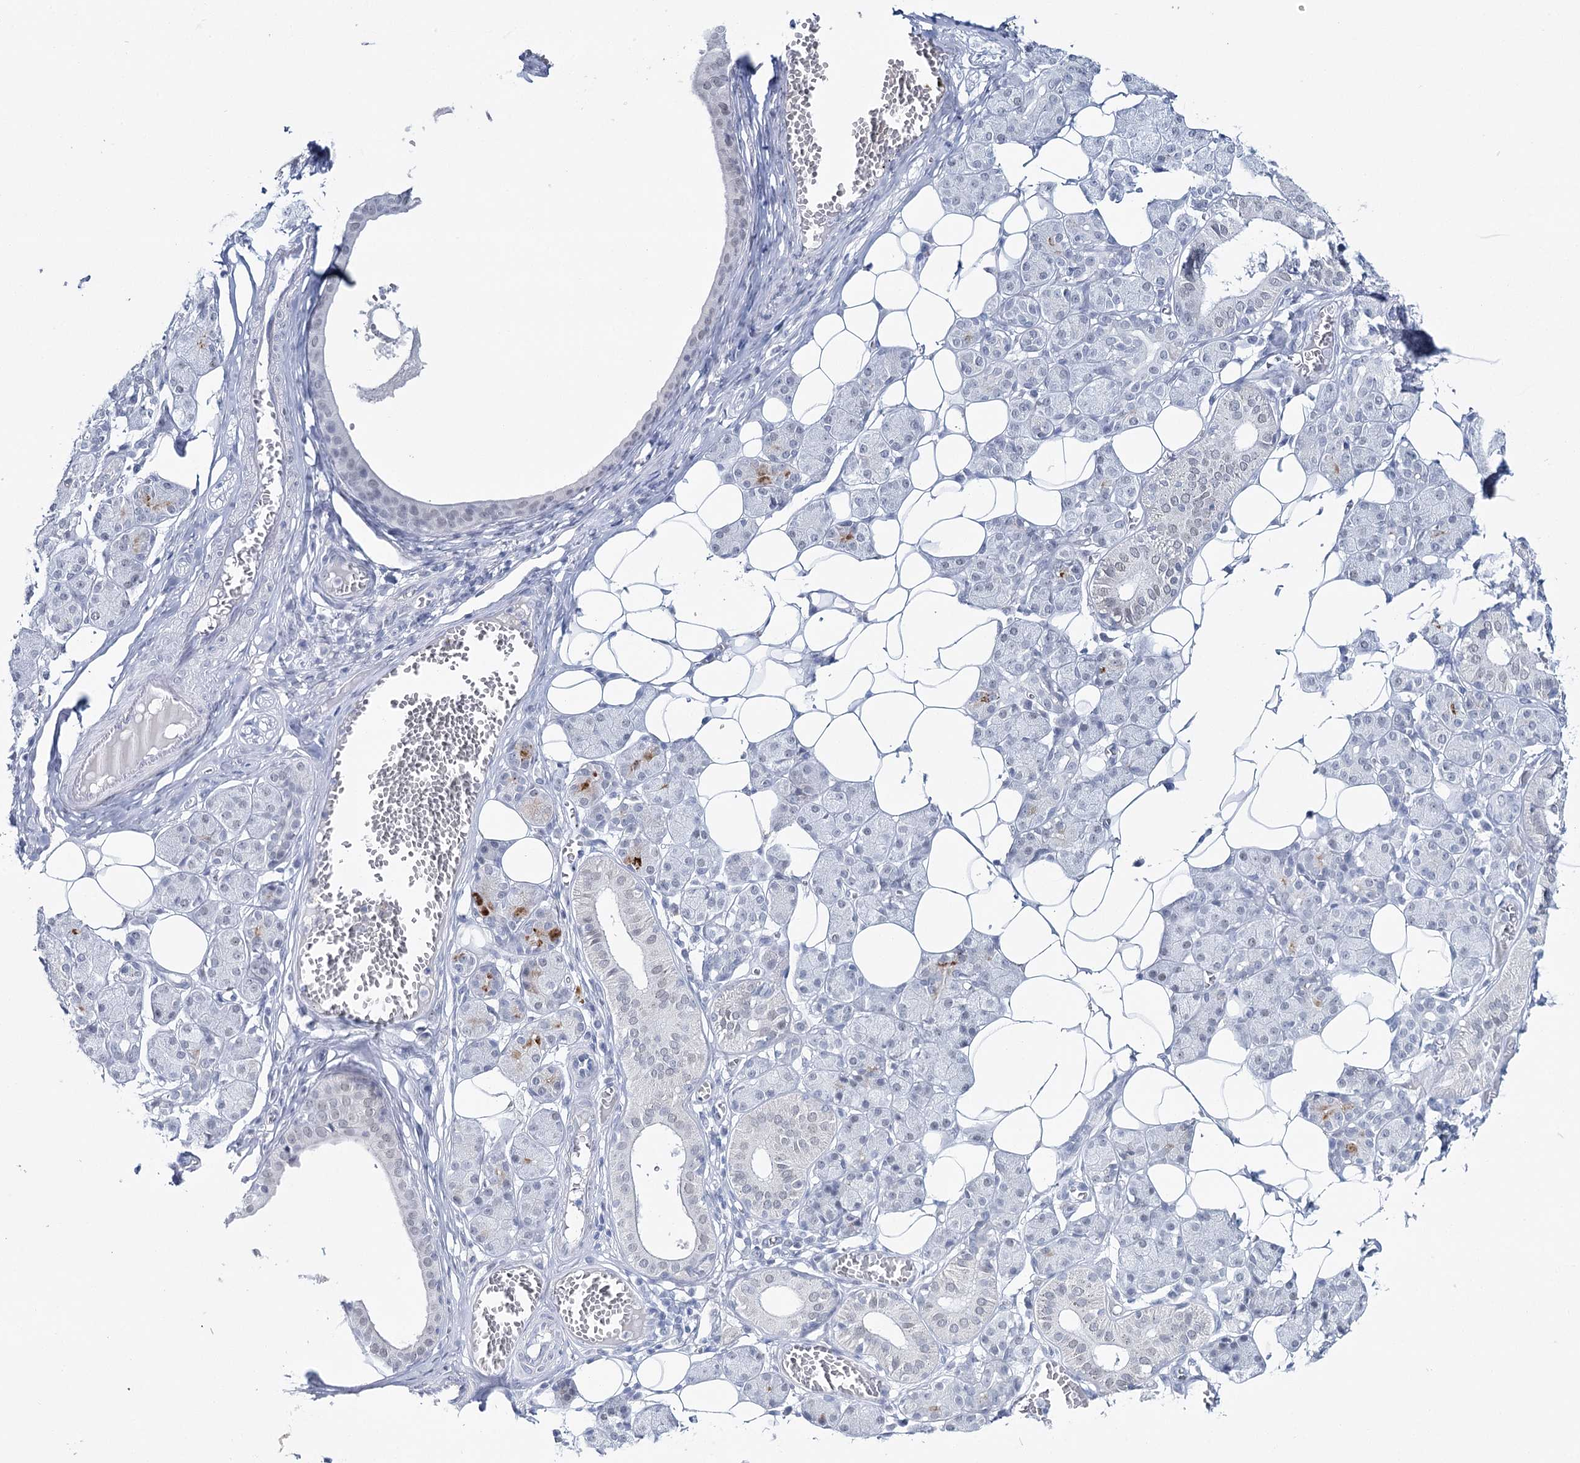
{"staining": {"intensity": "strong", "quantity": "<25%", "location": "cytoplasmic/membranous"}, "tissue": "salivary gland", "cell_type": "Glandular cells", "image_type": "normal", "snomed": [{"axis": "morphology", "description": "Normal tissue, NOS"}, {"axis": "topography", "description": "Salivary gland"}], "caption": "About <25% of glandular cells in benign human salivary gland exhibit strong cytoplasmic/membranous protein positivity as visualized by brown immunohistochemical staining.", "gene": "ZC3H8", "patient": {"sex": "female", "age": 33}}